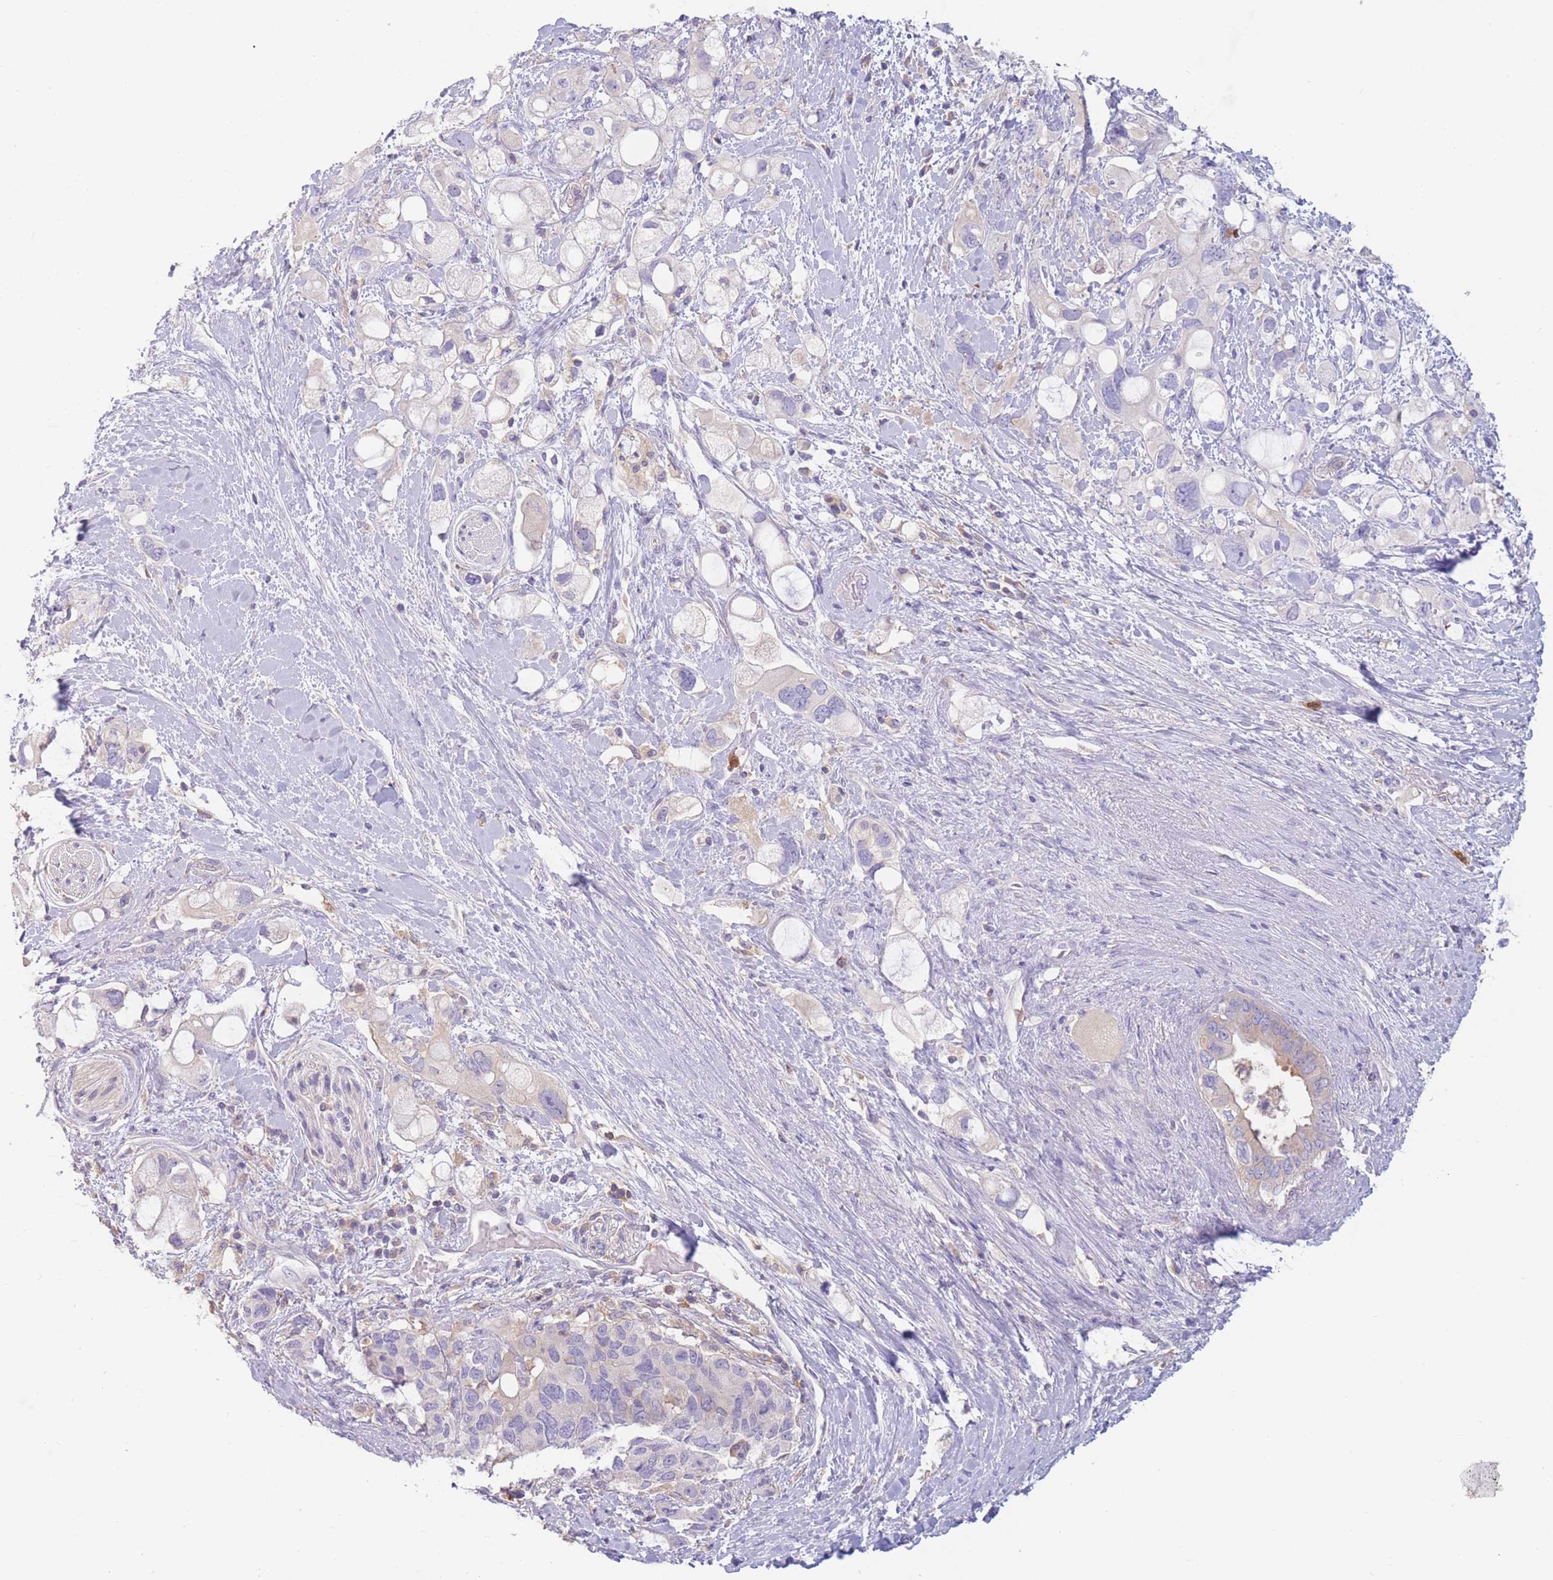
{"staining": {"intensity": "negative", "quantity": "none", "location": "none"}, "tissue": "pancreatic cancer", "cell_type": "Tumor cells", "image_type": "cancer", "snomed": [{"axis": "morphology", "description": "Adenocarcinoma, NOS"}, {"axis": "topography", "description": "Pancreas"}], "caption": "IHC image of human pancreatic cancer stained for a protein (brown), which shows no staining in tumor cells.", "gene": "ST3GAL4", "patient": {"sex": "female", "age": 56}}